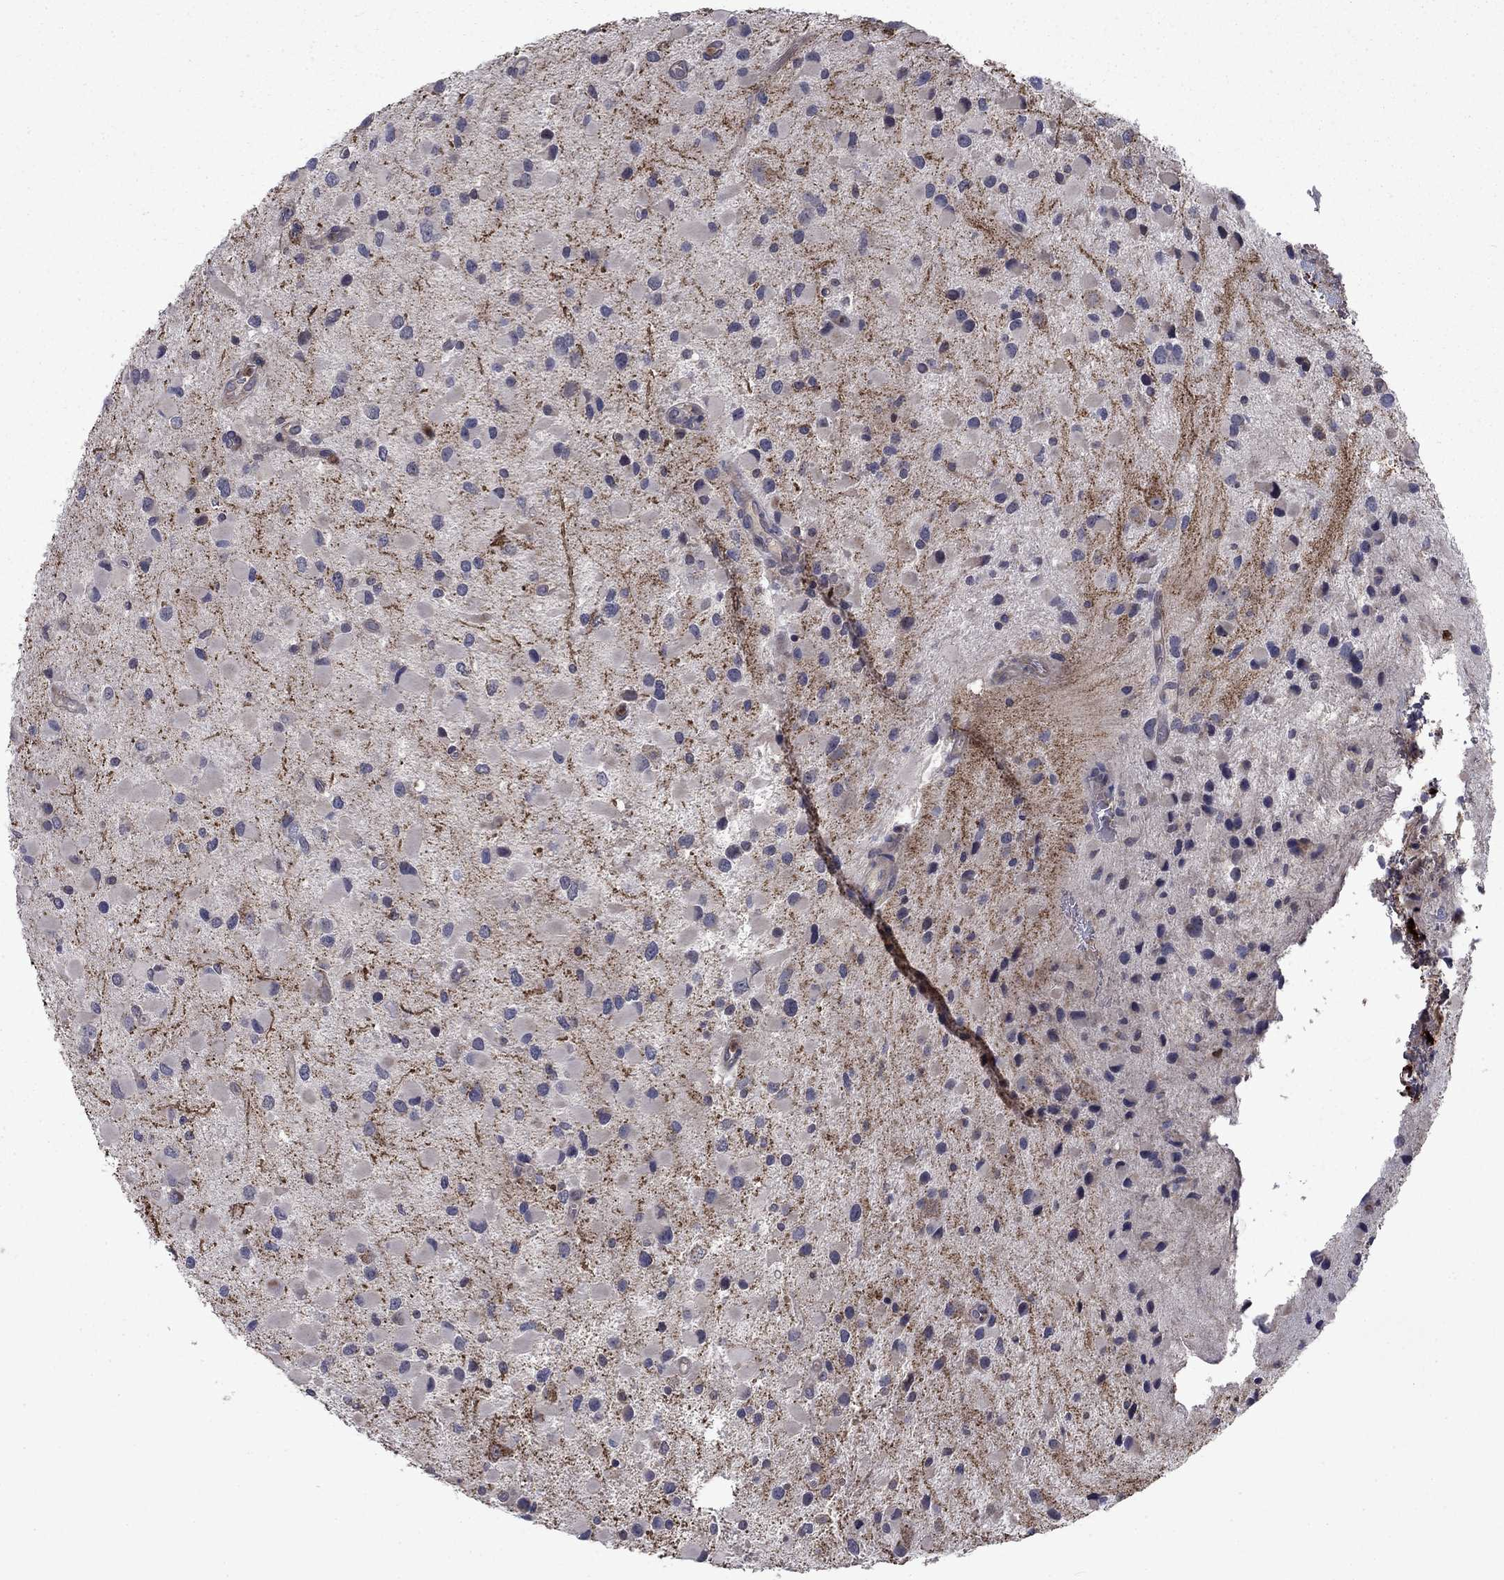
{"staining": {"intensity": "negative", "quantity": "none", "location": "none"}, "tissue": "glioma", "cell_type": "Tumor cells", "image_type": "cancer", "snomed": [{"axis": "morphology", "description": "Glioma, malignant, Low grade"}, {"axis": "topography", "description": "Brain"}], "caption": "Tumor cells are negative for protein expression in human malignant glioma (low-grade).", "gene": "DOP1B", "patient": {"sex": "female", "age": 32}}